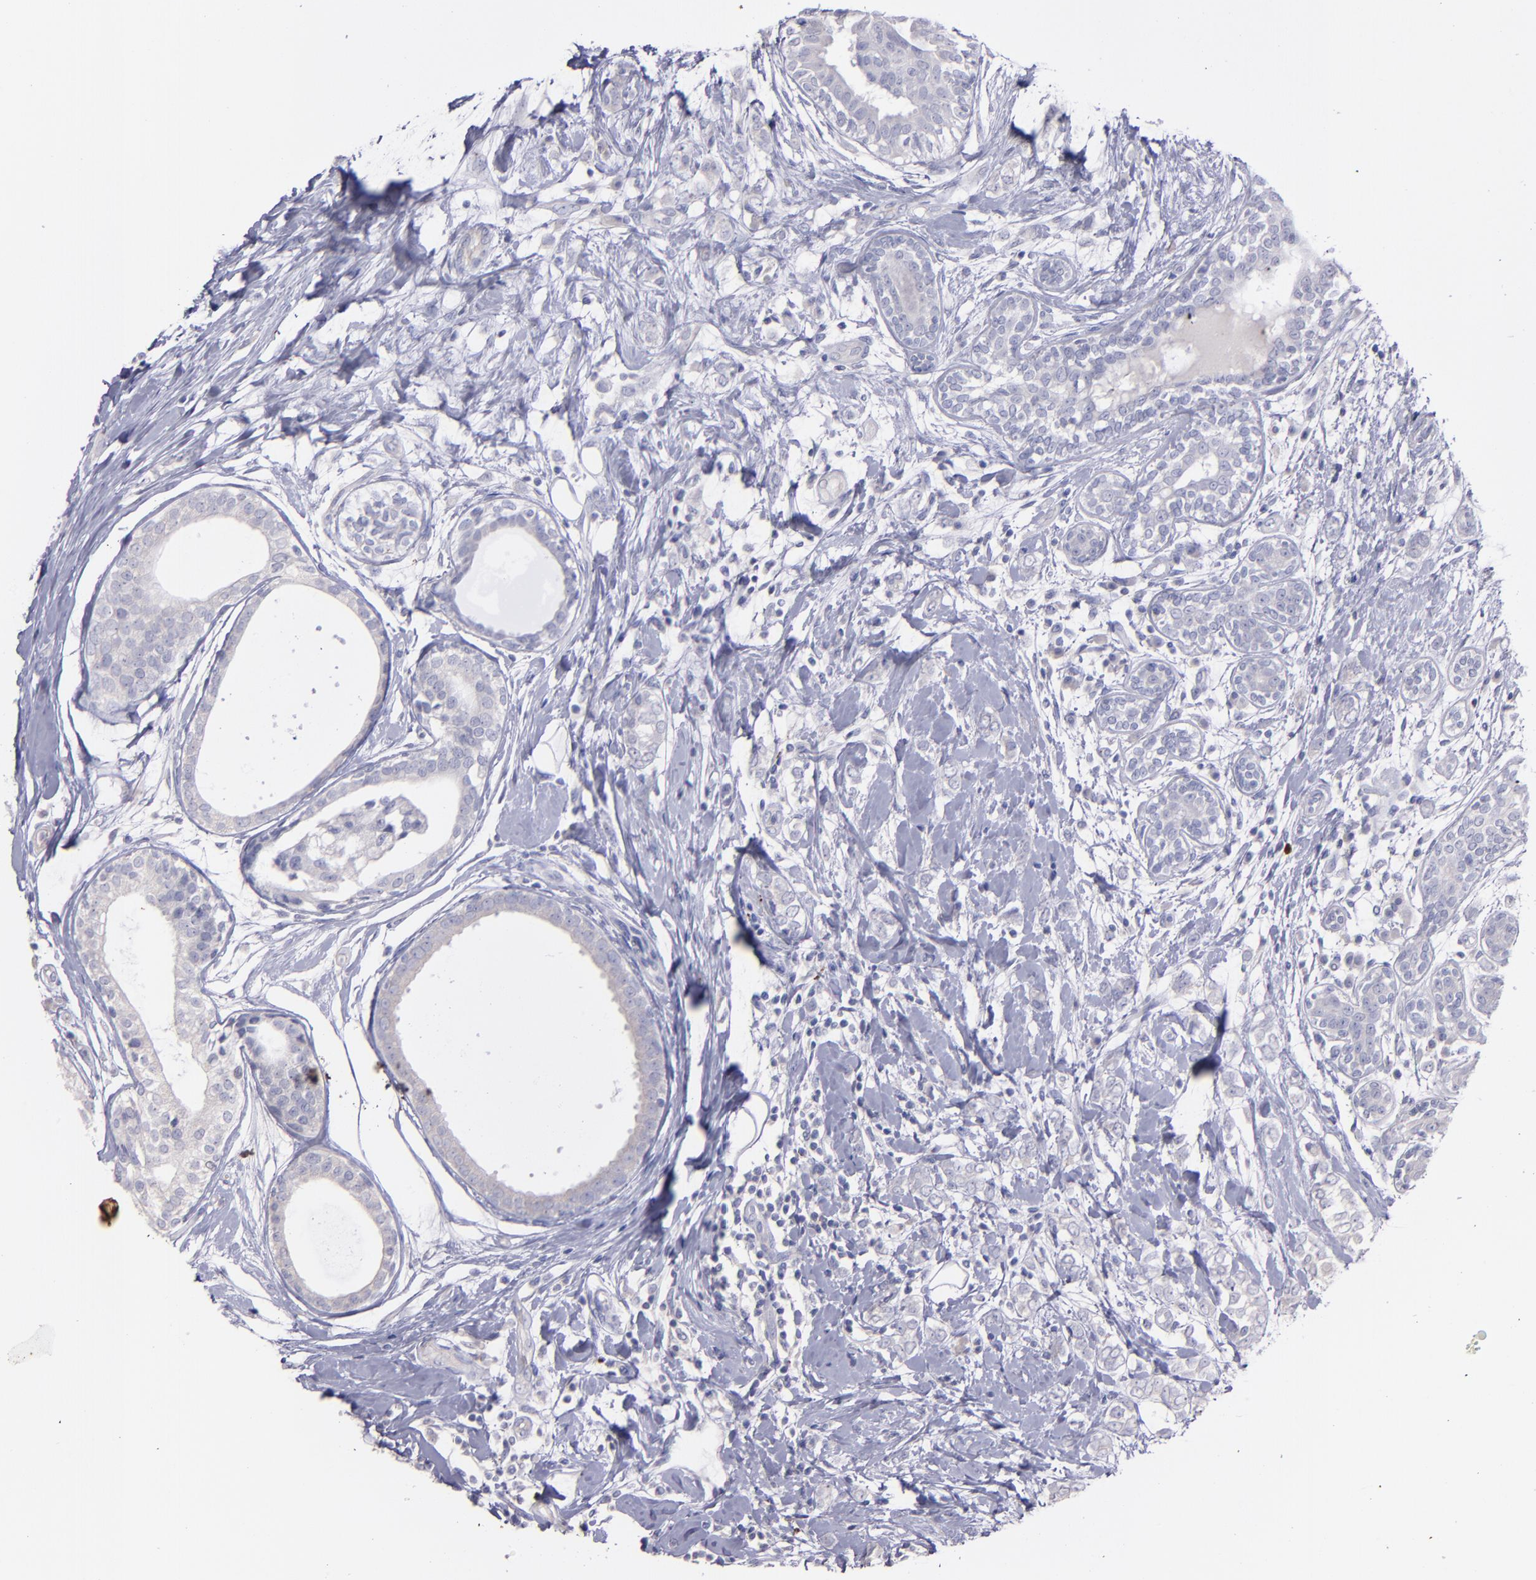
{"staining": {"intensity": "negative", "quantity": "none", "location": "none"}, "tissue": "breast cancer", "cell_type": "Tumor cells", "image_type": "cancer", "snomed": [{"axis": "morphology", "description": "Normal tissue, NOS"}, {"axis": "morphology", "description": "Lobular carcinoma"}, {"axis": "topography", "description": "Breast"}], "caption": "There is no significant positivity in tumor cells of breast lobular carcinoma.", "gene": "SNAP25", "patient": {"sex": "female", "age": 47}}